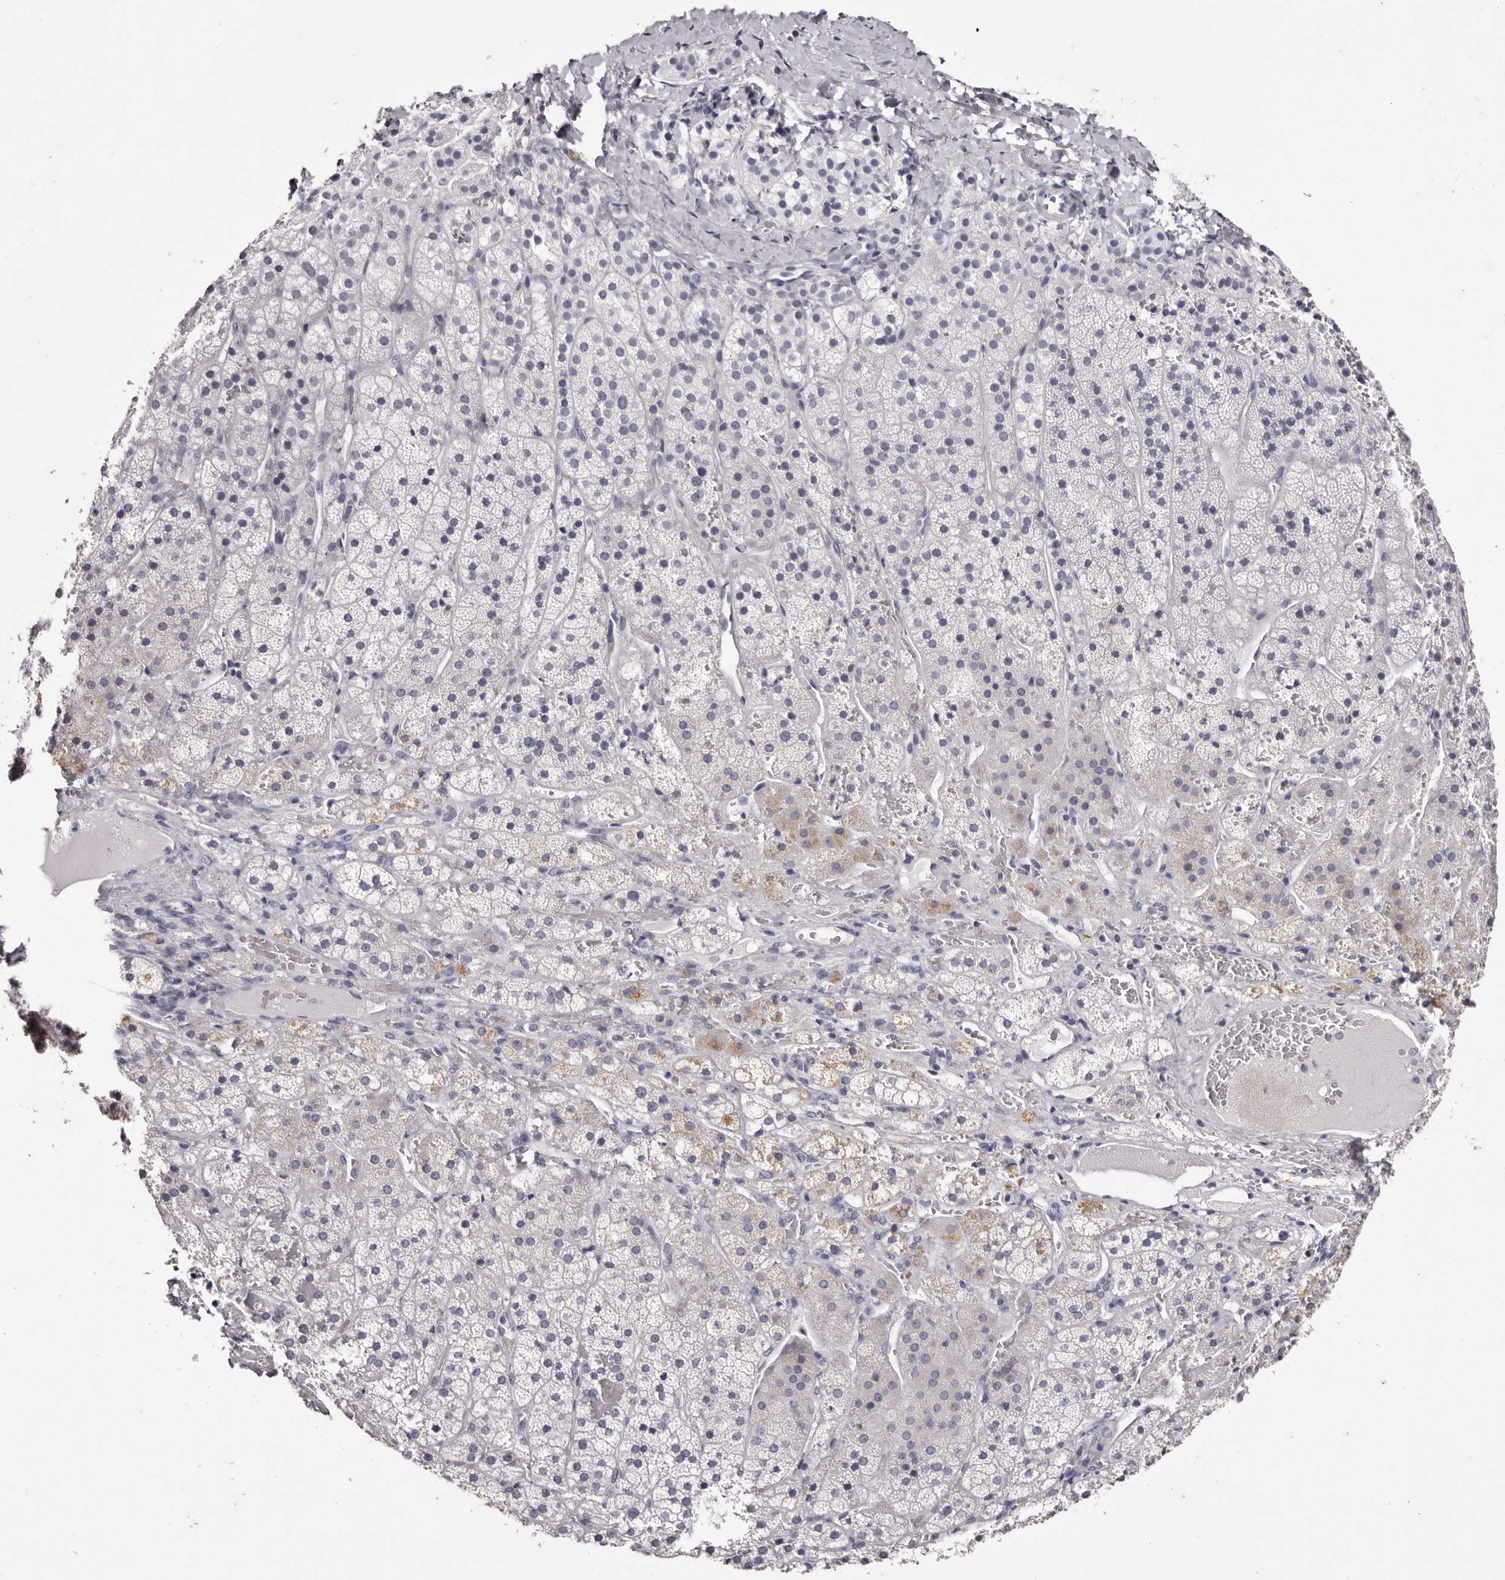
{"staining": {"intensity": "negative", "quantity": "none", "location": "none"}, "tissue": "adrenal gland", "cell_type": "Glandular cells", "image_type": "normal", "snomed": [{"axis": "morphology", "description": "Normal tissue, NOS"}, {"axis": "topography", "description": "Adrenal gland"}], "caption": "The histopathology image displays no significant staining in glandular cells of adrenal gland.", "gene": "CA6", "patient": {"sex": "female", "age": 44}}